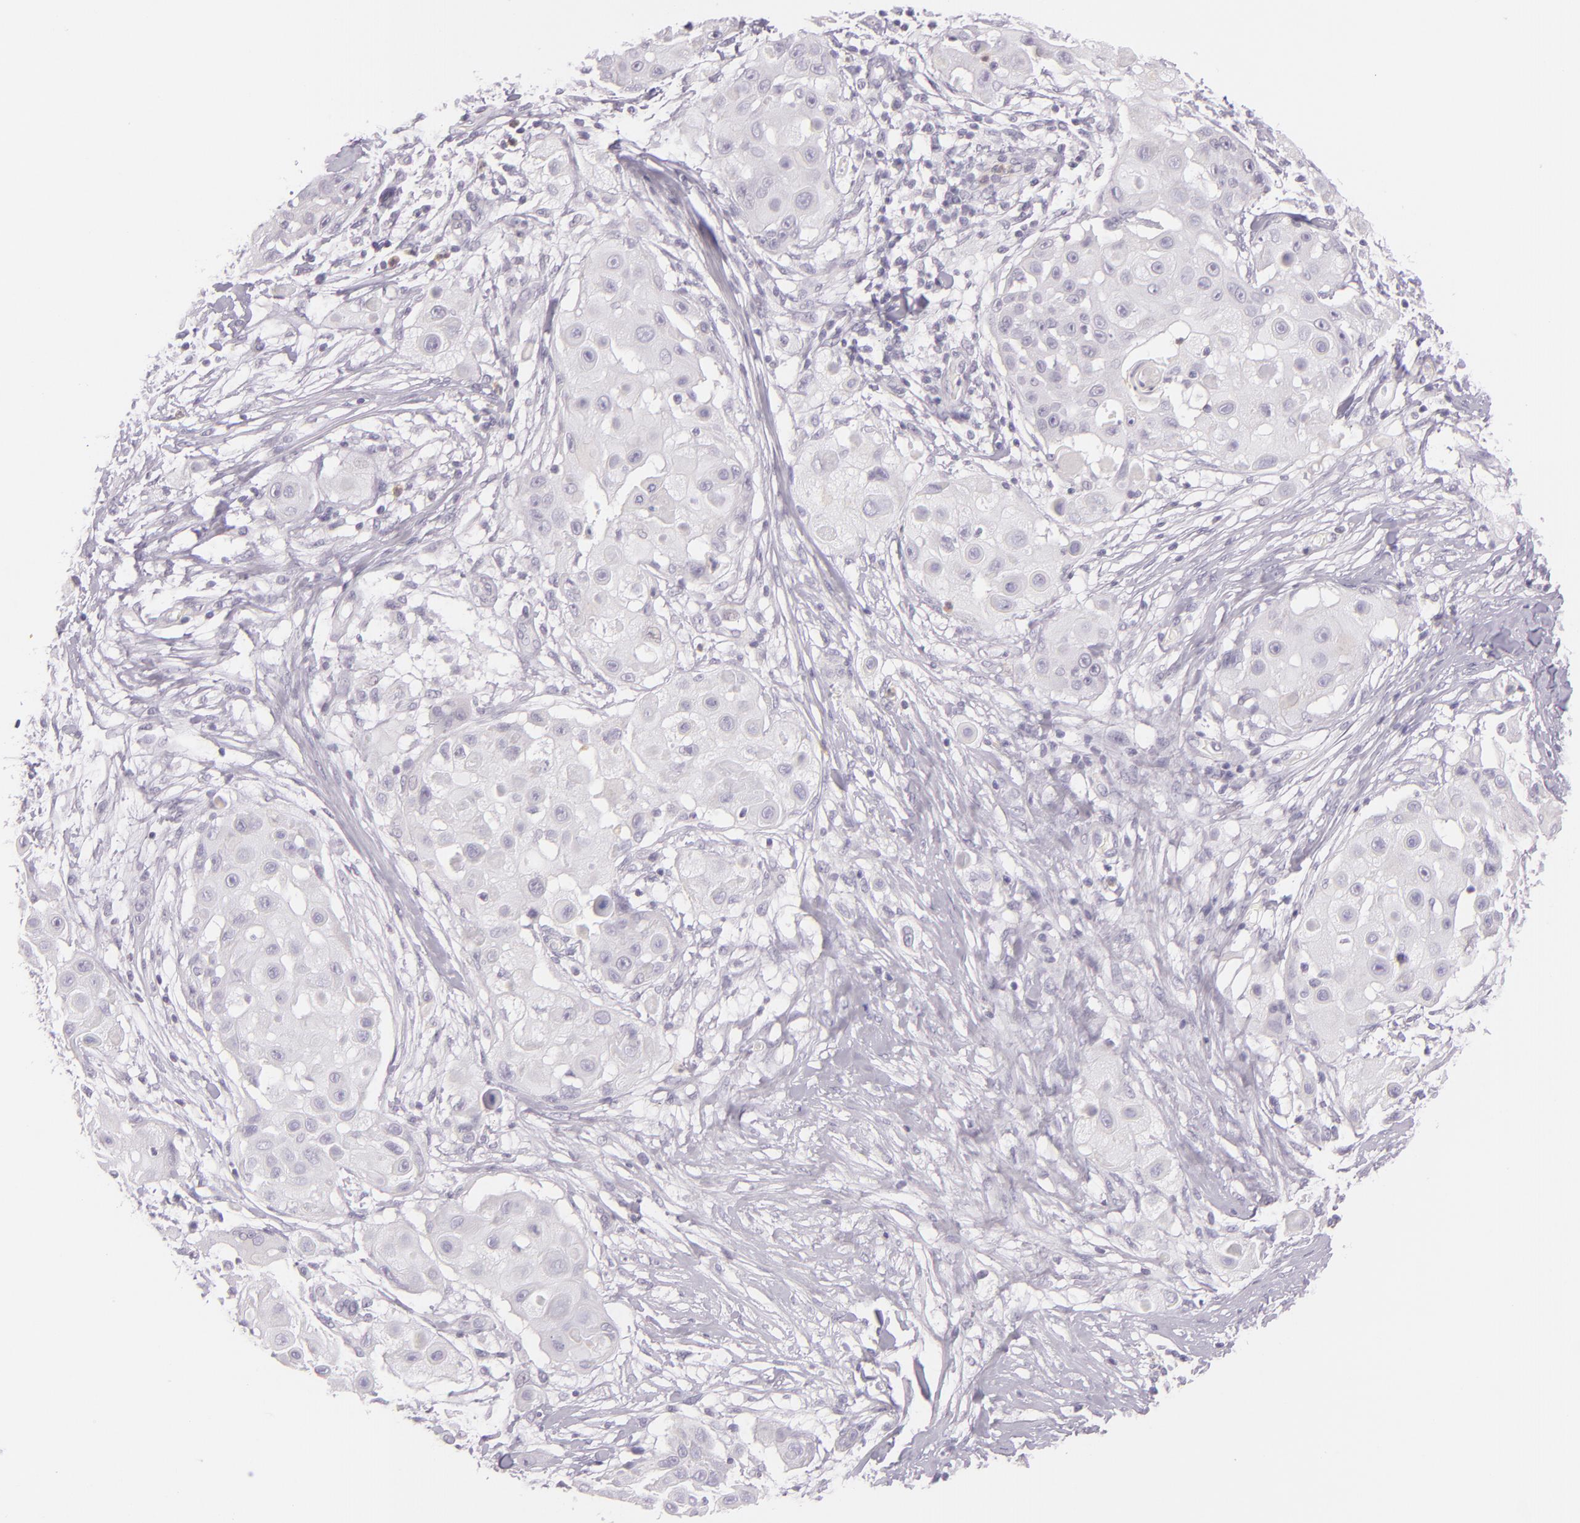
{"staining": {"intensity": "negative", "quantity": "none", "location": "none"}, "tissue": "skin cancer", "cell_type": "Tumor cells", "image_type": "cancer", "snomed": [{"axis": "morphology", "description": "Squamous cell carcinoma, NOS"}, {"axis": "topography", "description": "Skin"}], "caption": "This is a histopathology image of immunohistochemistry staining of skin cancer, which shows no staining in tumor cells.", "gene": "CBS", "patient": {"sex": "female", "age": 57}}